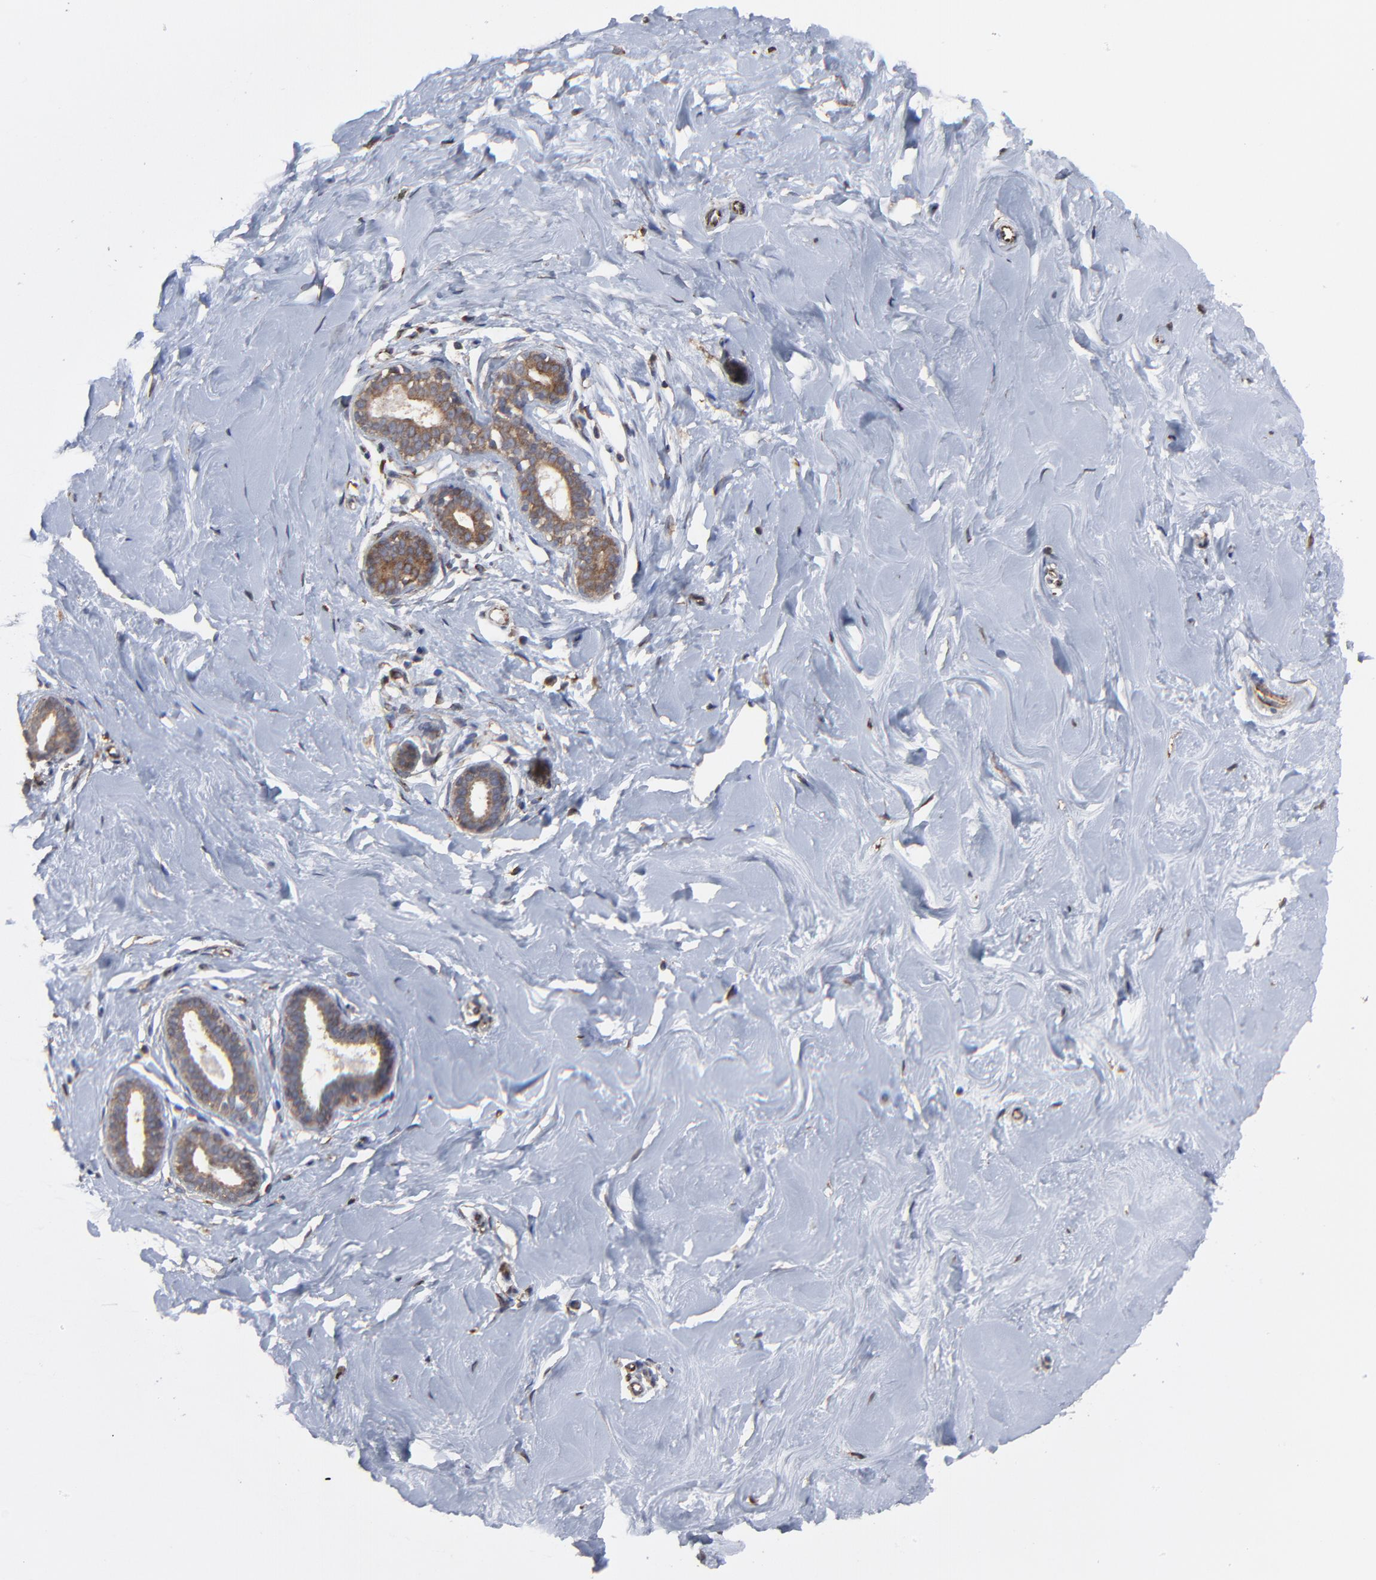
{"staining": {"intensity": "weak", "quantity": "25%-75%", "location": "cytoplasmic/membranous"}, "tissue": "breast", "cell_type": "Adipocytes", "image_type": "normal", "snomed": [{"axis": "morphology", "description": "Normal tissue, NOS"}, {"axis": "topography", "description": "Breast"}], "caption": "Protein staining of benign breast displays weak cytoplasmic/membranous expression in approximately 25%-75% of adipocytes.", "gene": "RAB9A", "patient": {"sex": "female", "age": 23}}